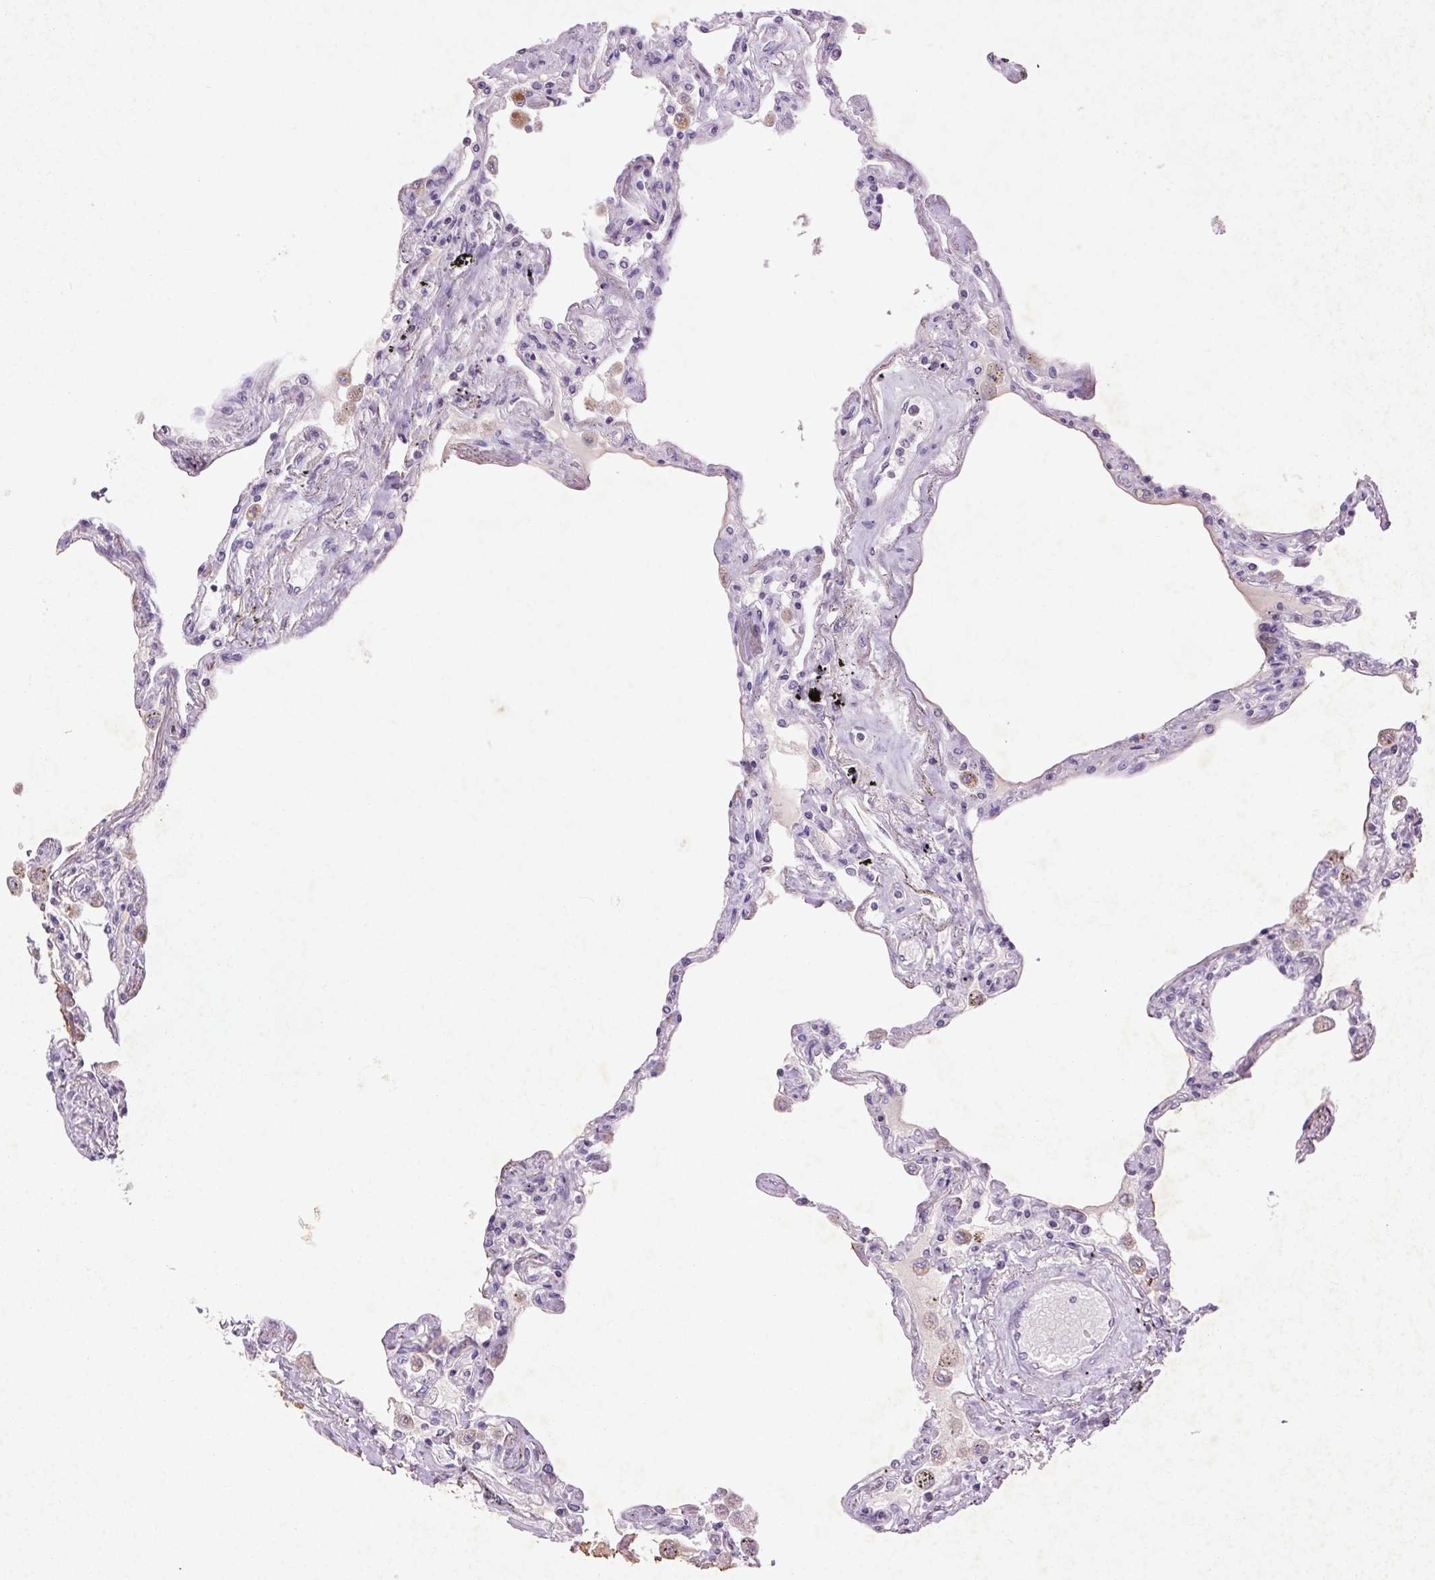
{"staining": {"intensity": "negative", "quantity": "none", "location": "none"}, "tissue": "lung", "cell_type": "Alveolar cells", "image_type": "normal", "snomed": [{"axis": "morphology", "description": "Normal tissue, NOS"}, {"axis": "morphology", "description": "Adenocarcinoma, NOS"}, {"axis": "topography", "description": "Cartilage tissue"}, {"axis": "topography", "description": "Lung"}], "caption": "The immunohistochemistry micrograph has no significant positivity in alveolar cells of lung.", "gene": "FNDC7", "patient": {"sex": "female", "age": 67}}